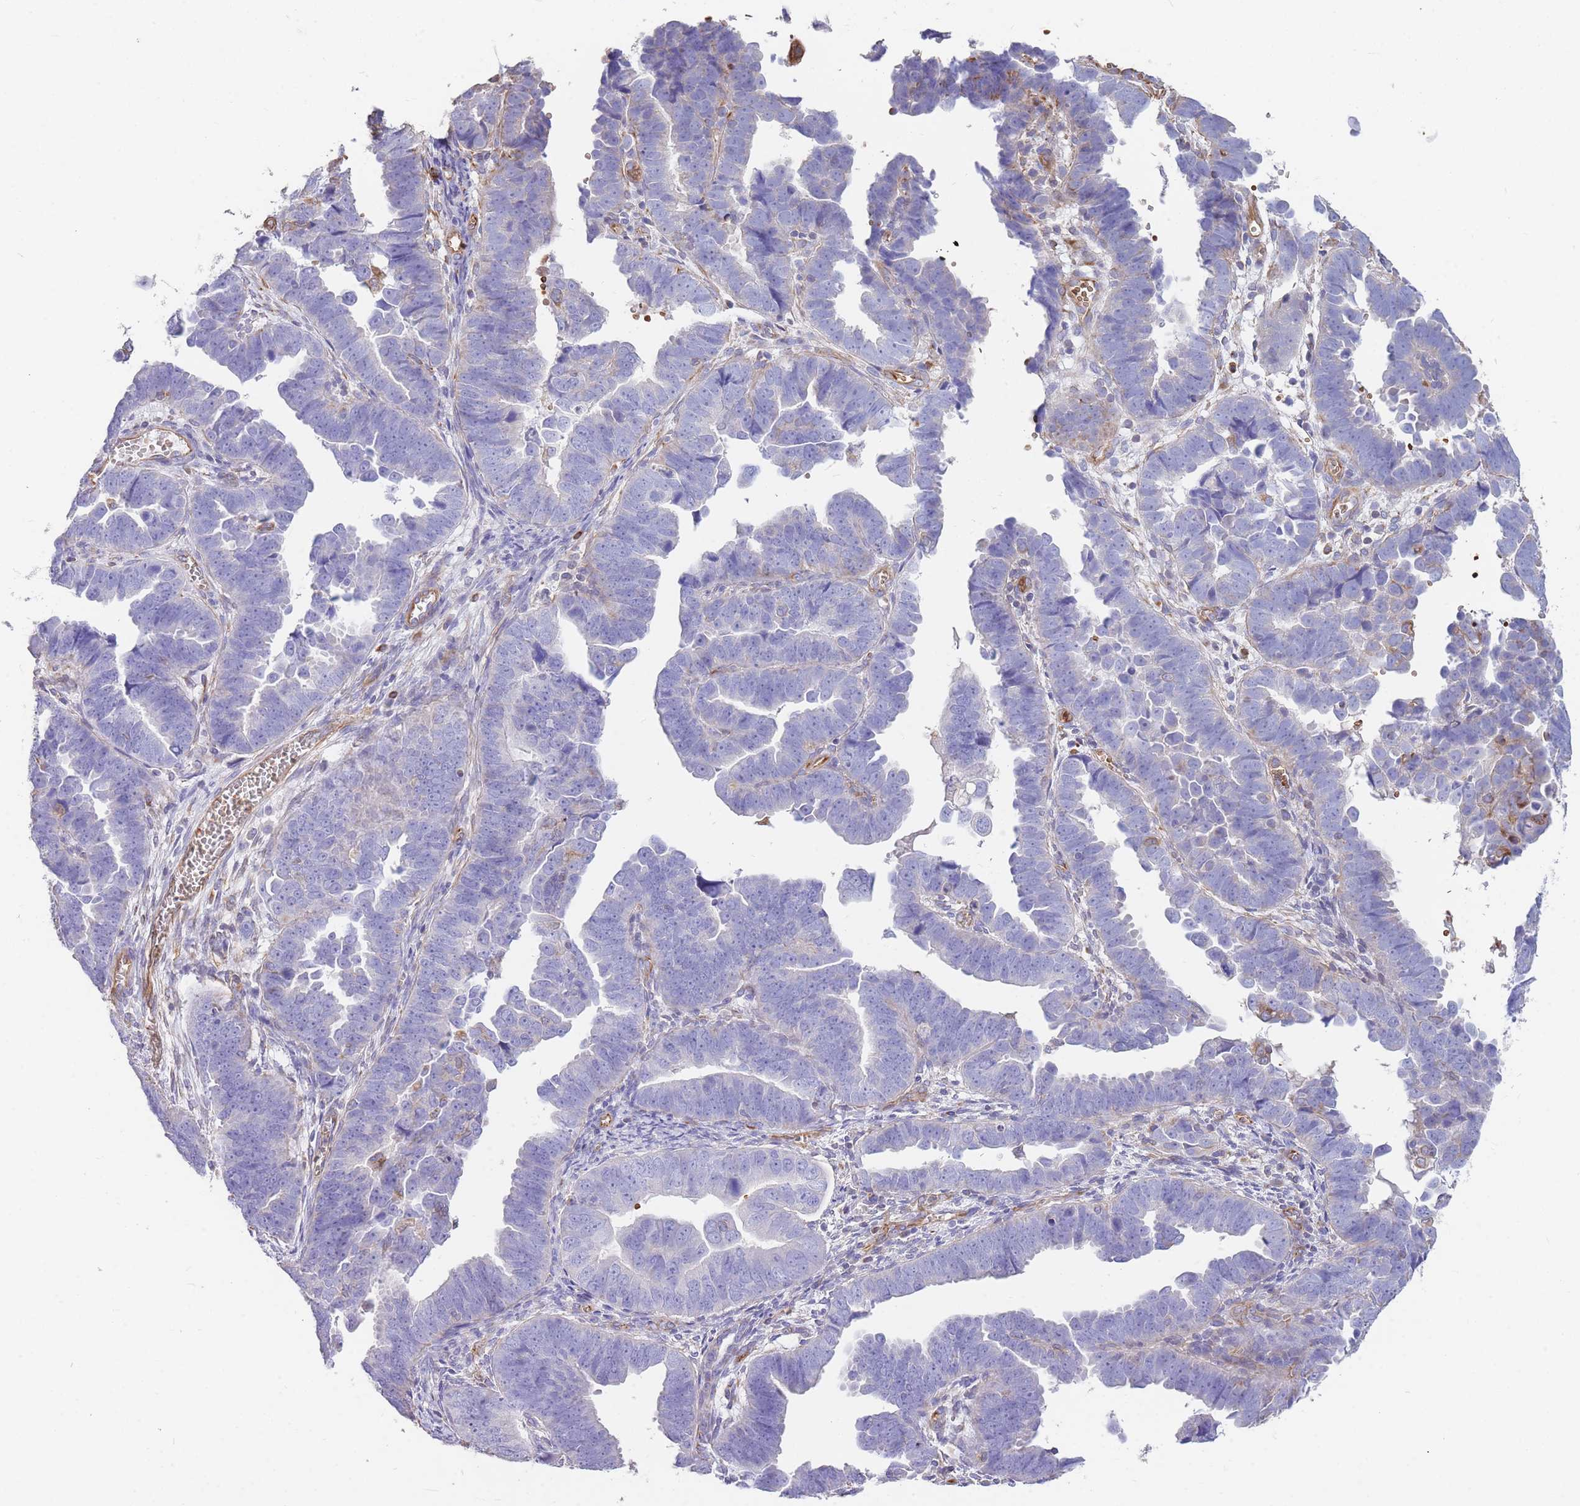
{"staining": {"intensity": "moderate", "quantity": "<25%", "location": "cytoplasmic/membranous"}, "tissue": "endometrial cancer", "cell_type": "Tumor cells", "image_type": "cancer", "snomed": [{"axis": "morphology", "description": "Adenocarcinoma, NOS"}, {"axis": "topography", "description": "Endometrium"}], "caption": "Moderate cytoplasmic/membranous protein positivity is present in about <25% of tumor cells in adenocarcinoma (endometrial).", "gene": "ANKRD53", "patient": {"sex": "female", "age": 75}}